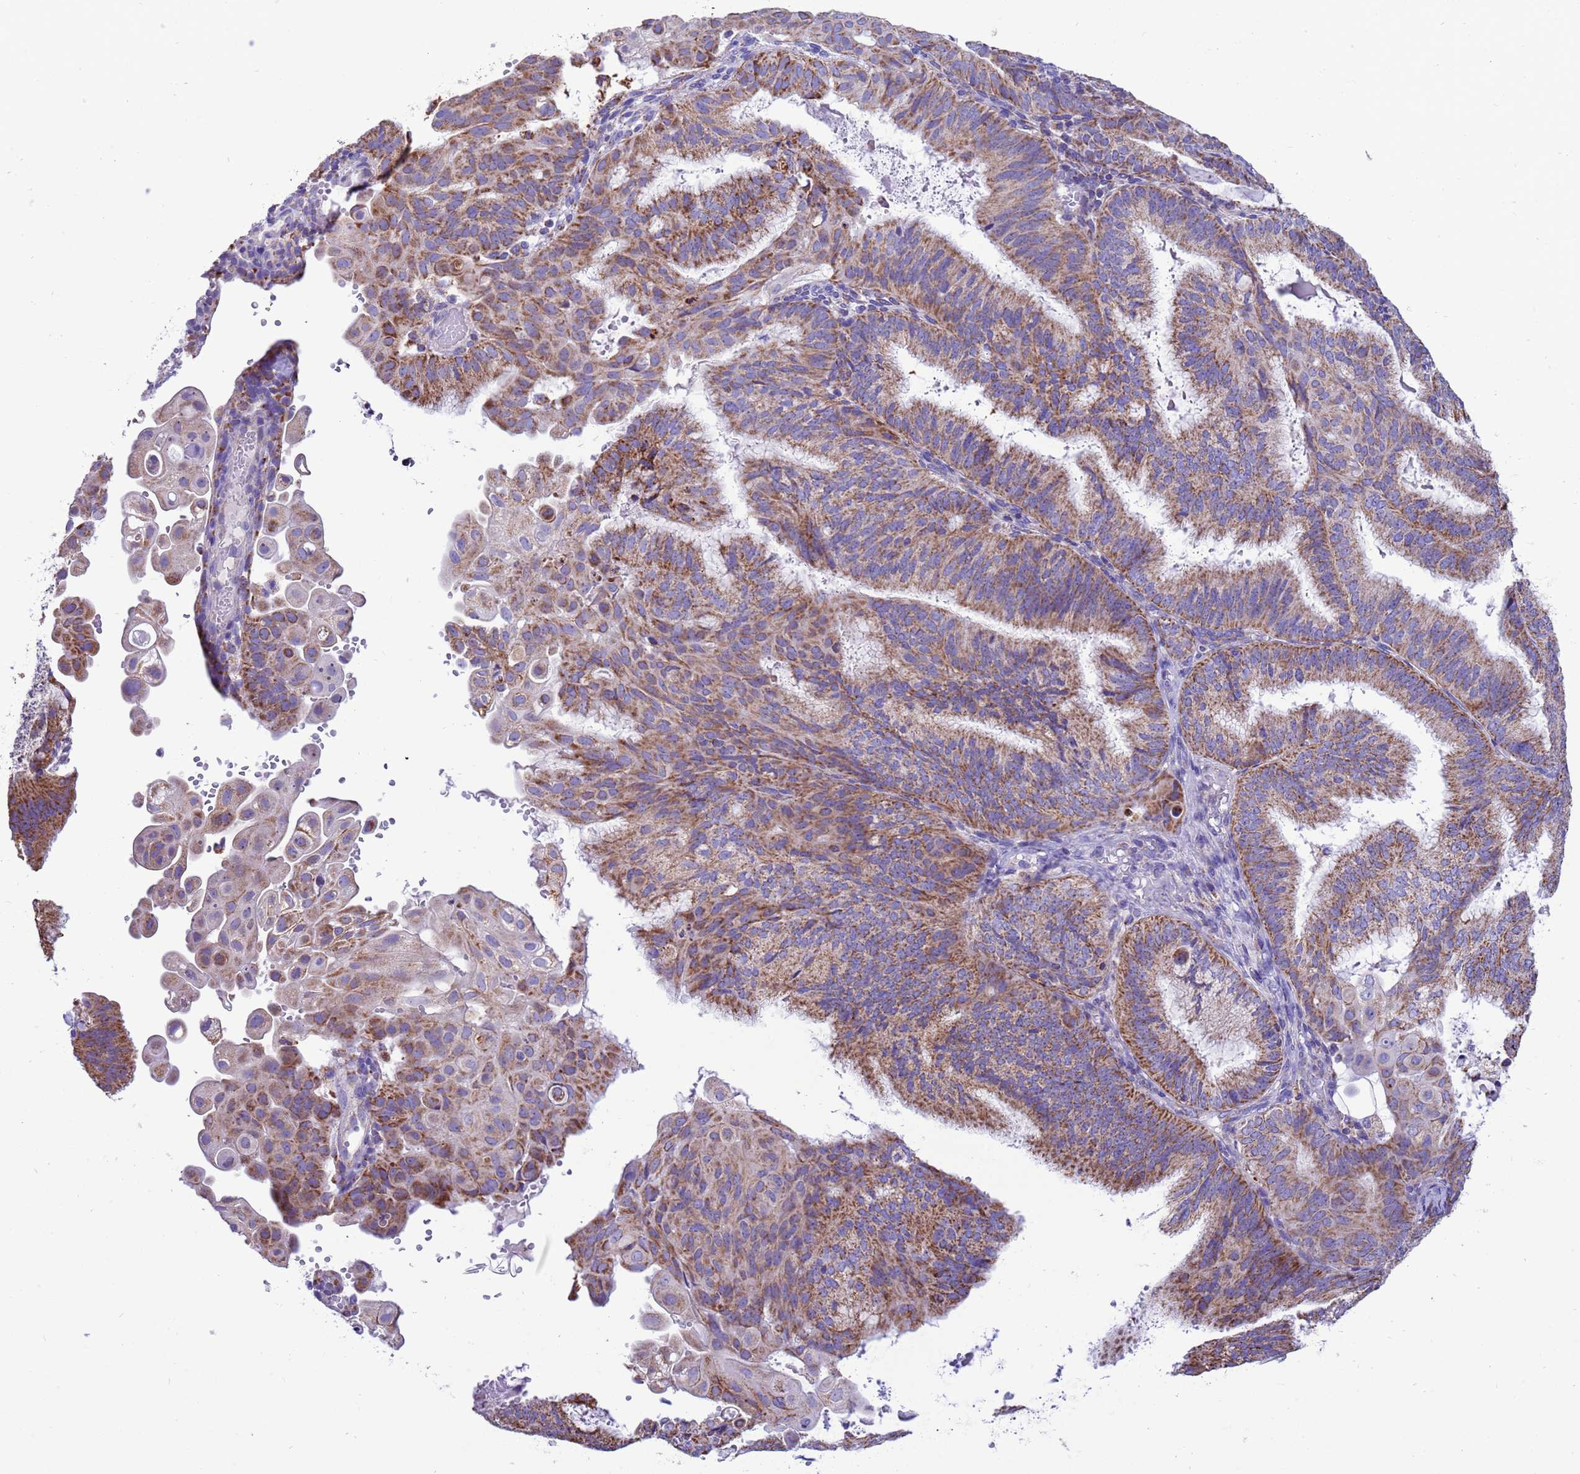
{"staining": {"intensity": "moderate", "quantity": ">75%", "location": "cytoplasmic/membranous"}, "tissue": "endometrial cancer", "cell_type": "Tumor cells", "image_type": "cancer", "snomed": [{"axis": "morphology", "description": "Adenocarcinoma, NOS"}, {"axis": "topography", "description": "Endometrium"}], "caption": "Human endometrial adenocarcinoma stained with a brown dye shows moderate cytoplasmic/membranous positive expression in approximately >75% of tumor cells.", "gene": "RNF165", "patient": {"sex": "female", "age": 49}}